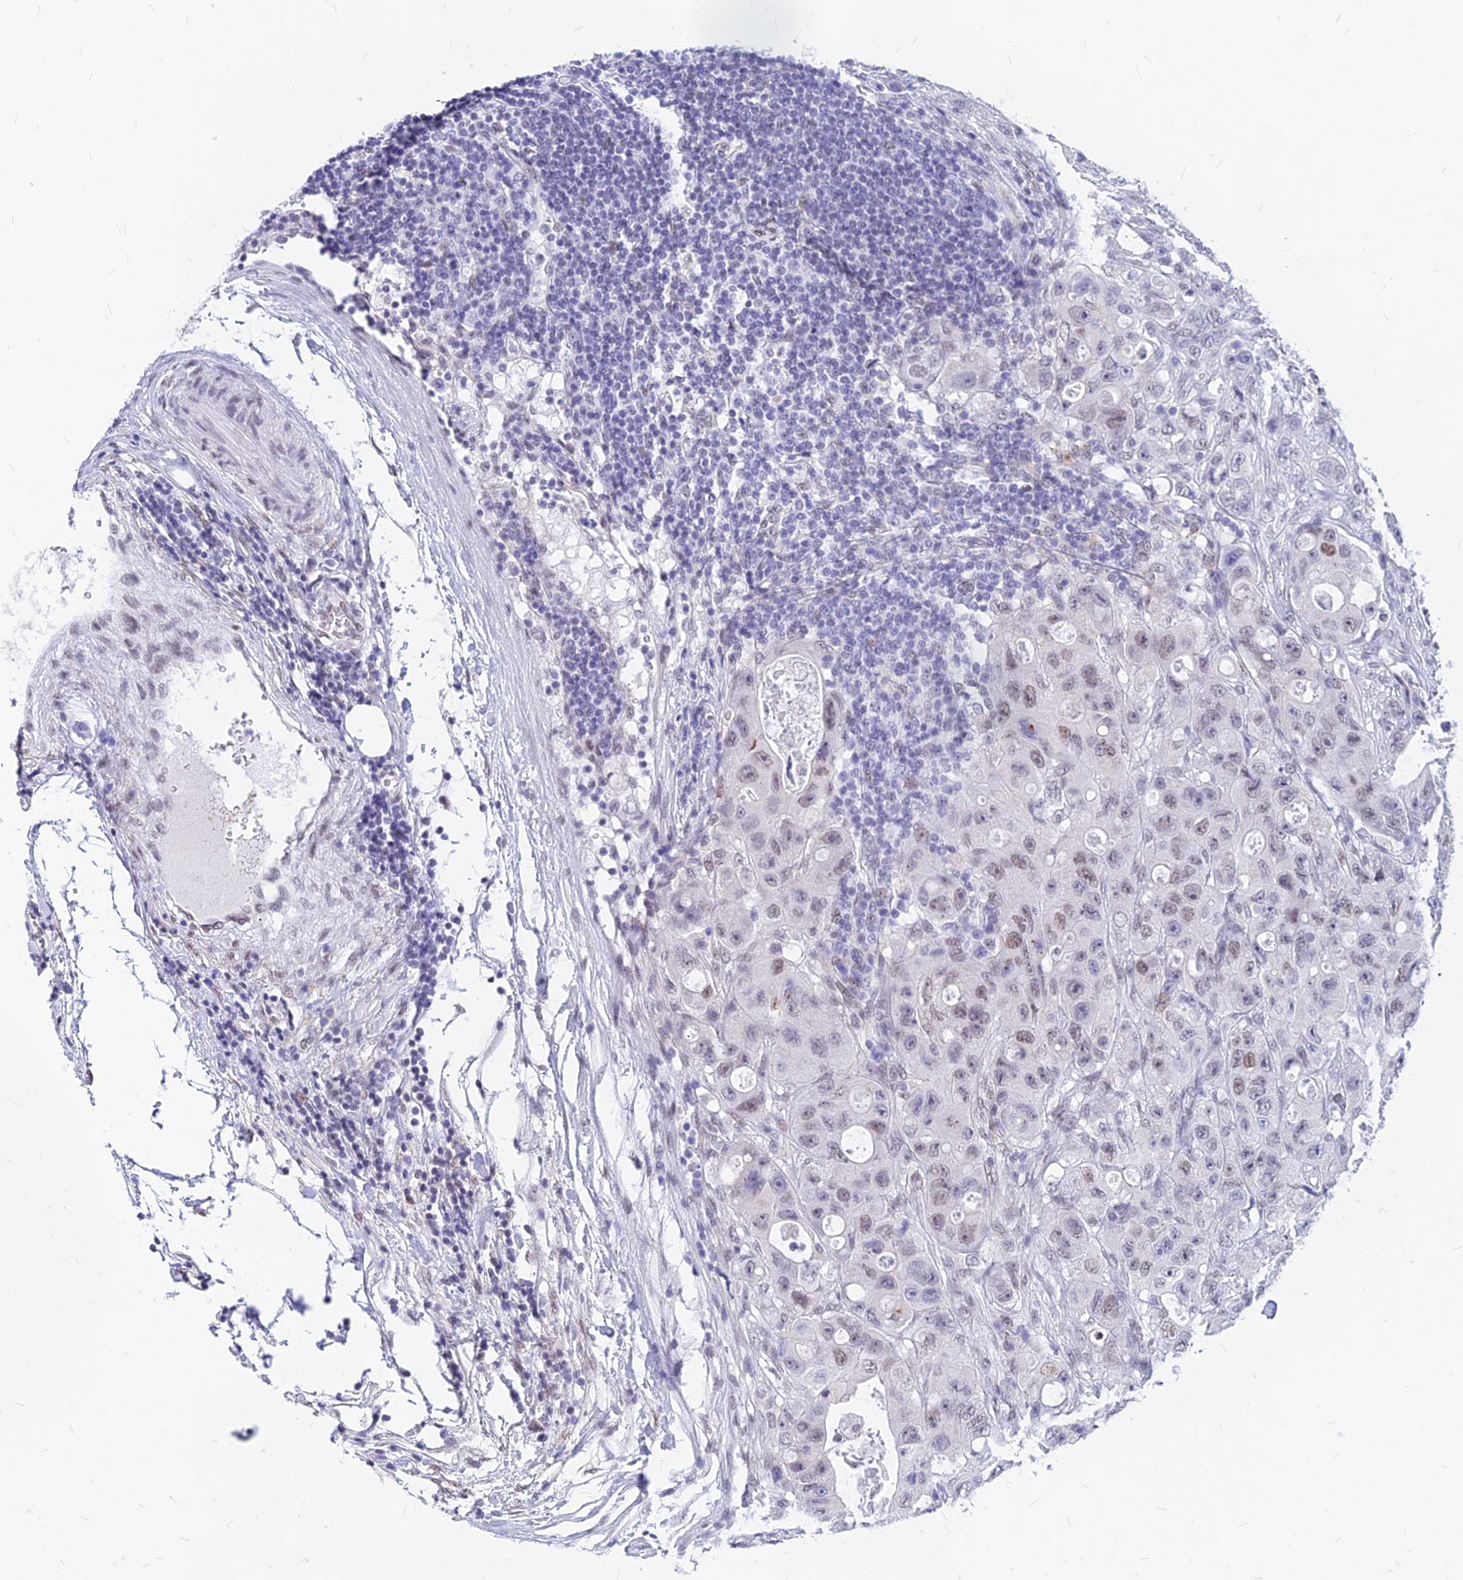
{"staining": {"intensity": "weak", "quantity": "25%-75%", "location": "nuclear"}, "tissue": "colorectal cancer", "cell_type": "Tumor cells", "image_type": "cancer", "snomed": [{"axis": "morphology", "description": "Adenocarcinoma, NOS"}, {"axis": "topography", "description": "Colon"}], "caption": "Weak nuclear protein staining is present in about 25%-75% of tumor cells in colorectal cancer (adenocarcinoma).", "gene": "KCTD13", "patient": {"sex": "female", "age": 46}}